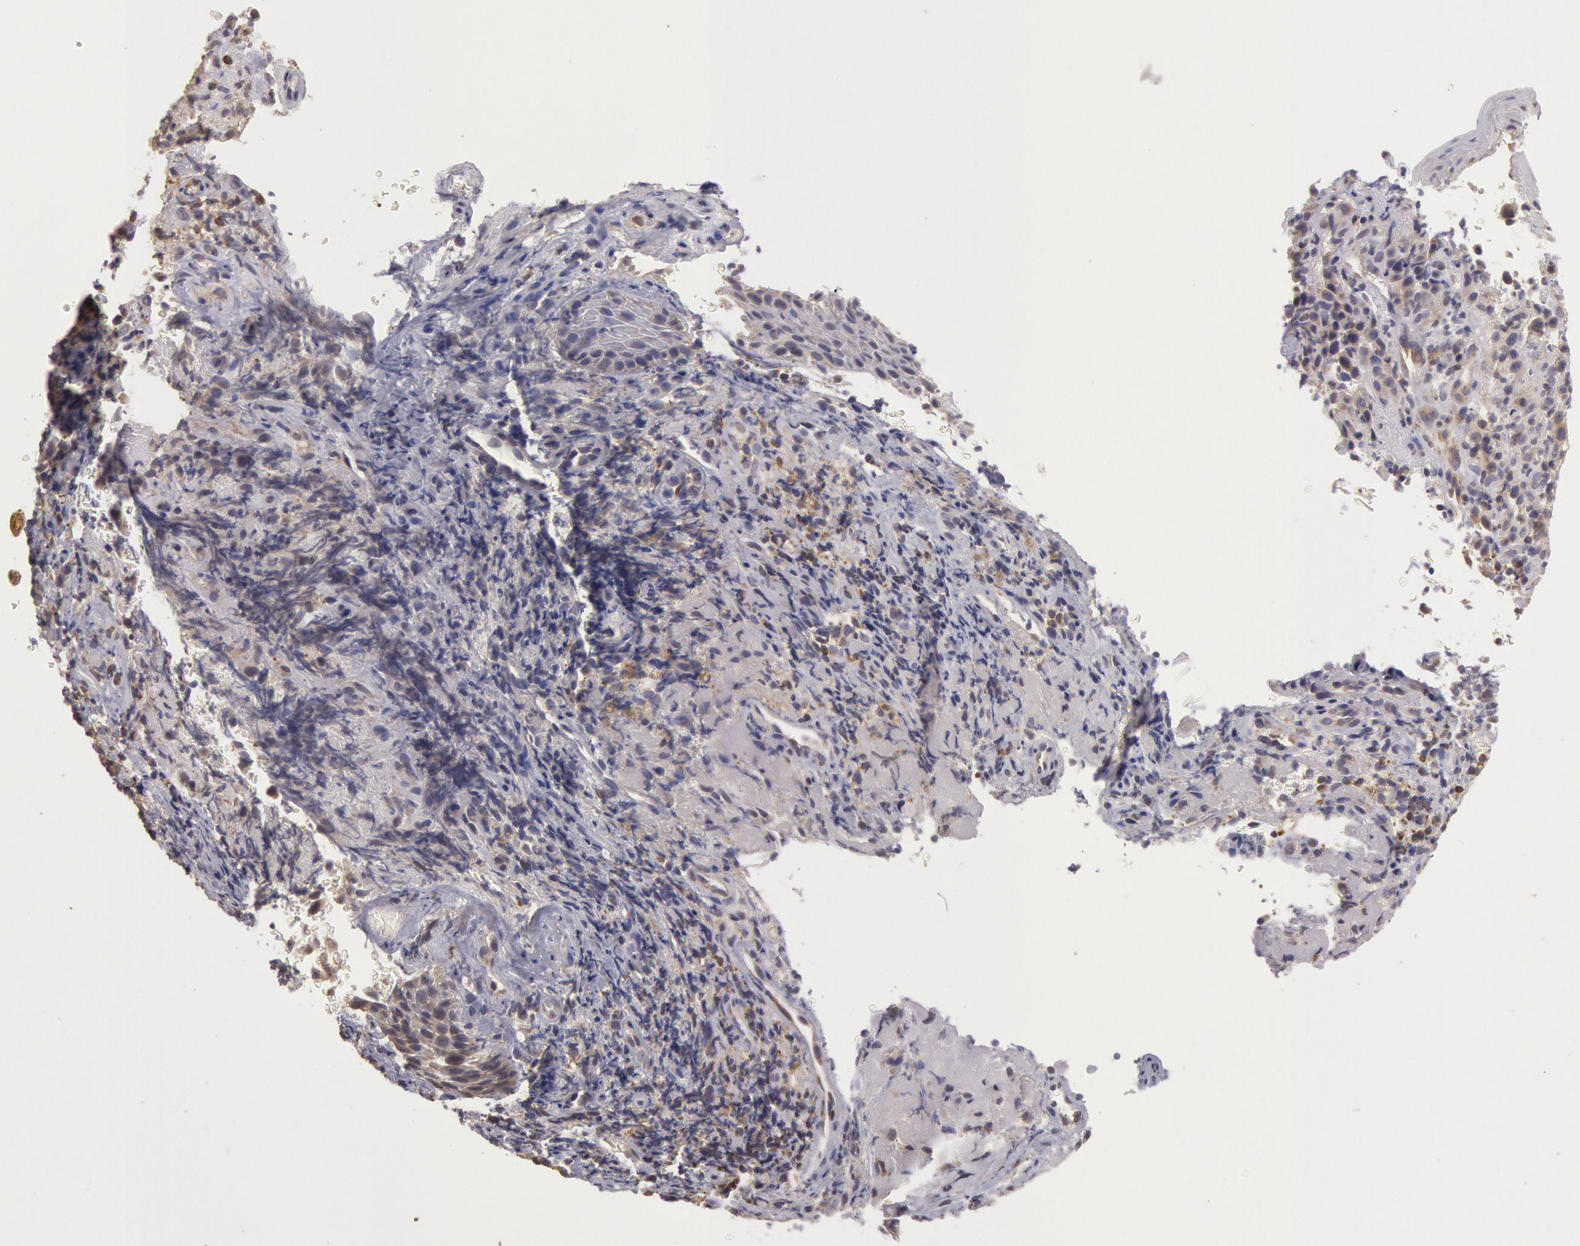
{"staining": {"intensity": "weak", "quantity": ">75%", "location": "cytoplasmic/membranous"}, "tissue": "melanoma", "cell_type": "Tumor cells", "image_type": "cancer", "snomed": [{"axis": "morphology", "description": "Malignant melanoma, NOS"}, {"axis": "topography", "description": "Skin"}], "caption": "The micrograph displays staining of melanoma, revealing weak cytoplasmic/membranous protein positivity (brown color) within tumor cells.", "gene": "NMT2", "patient": {"sex": "male", "age": 75}}